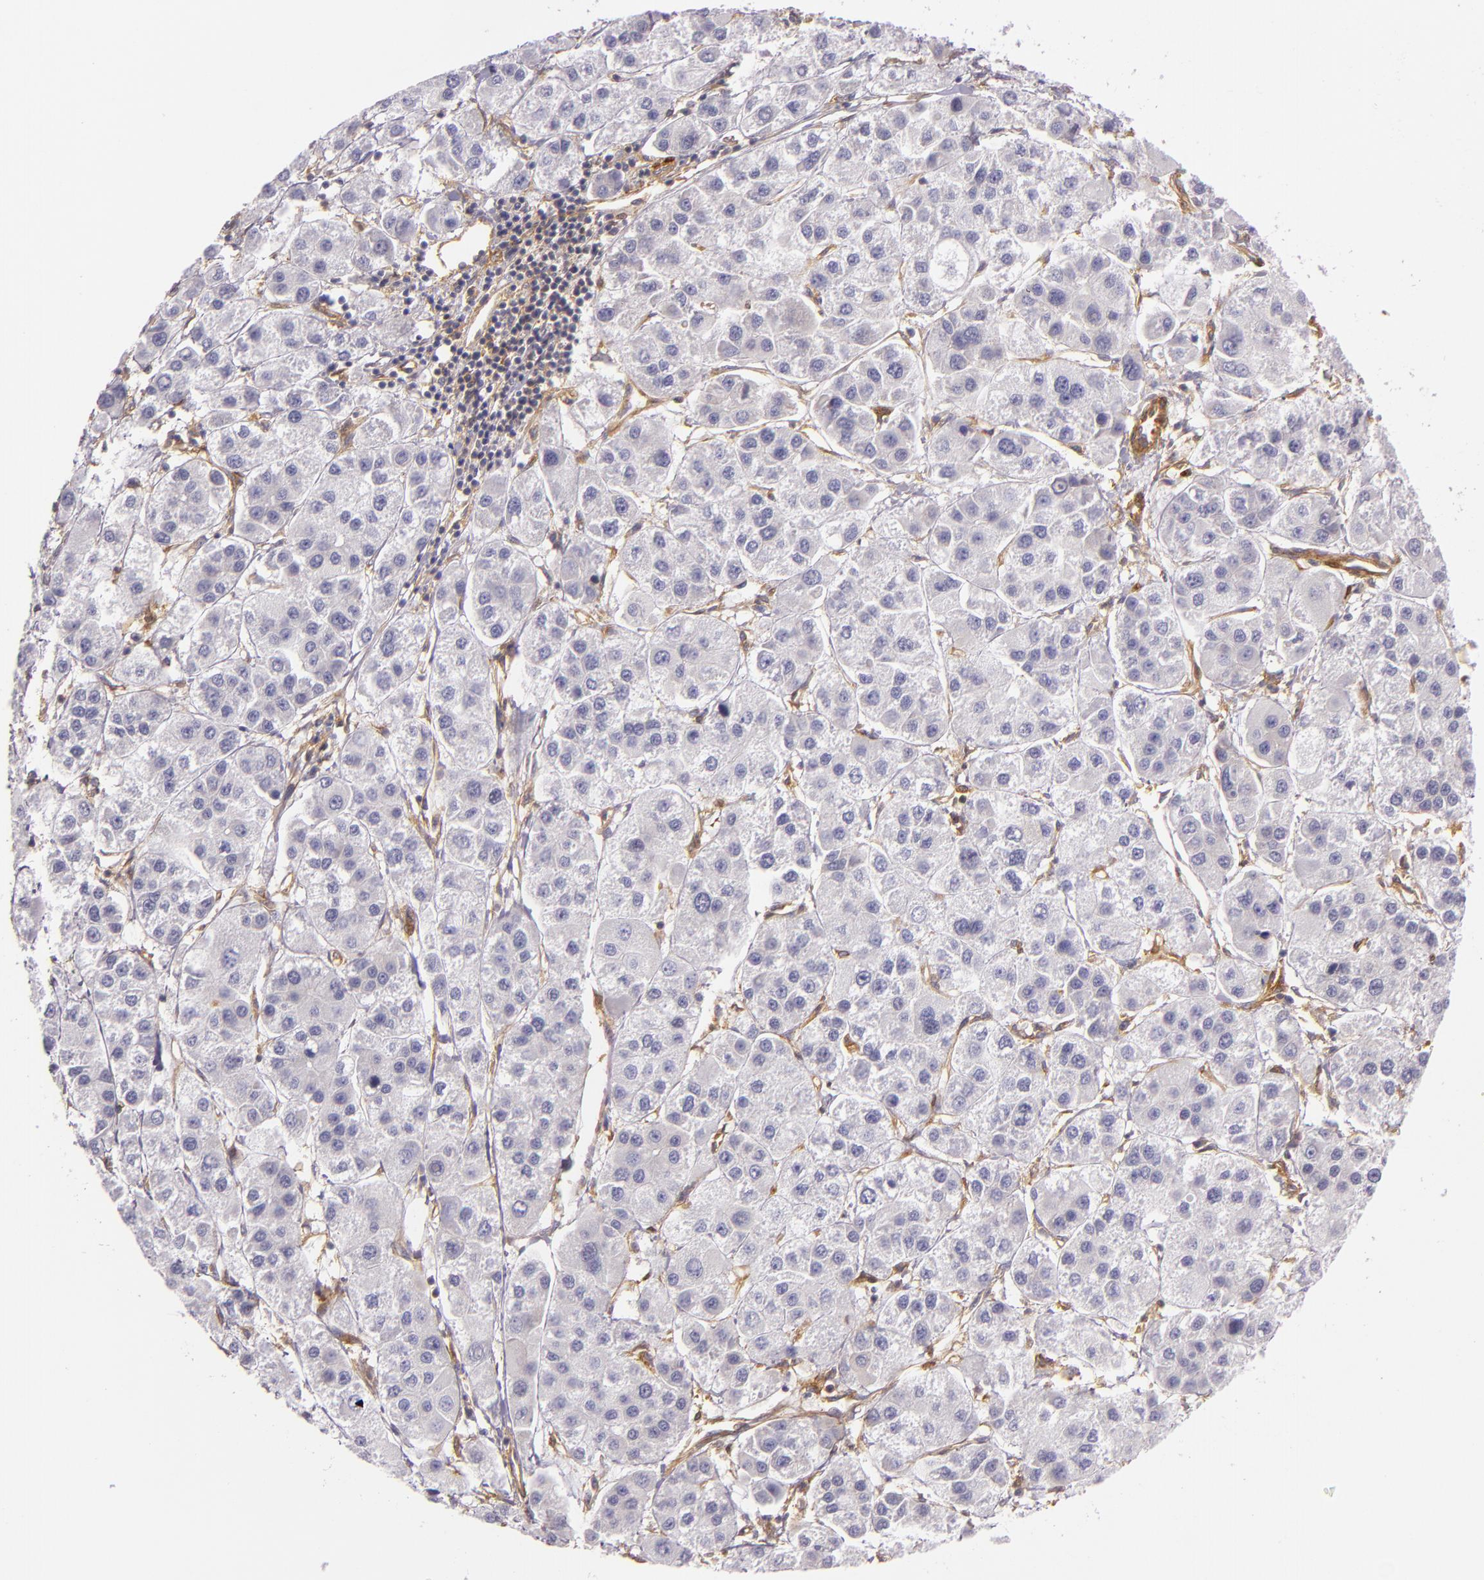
{"staining": {"intensity": "negative", "quantity": "none", "location": "none"}, "tissue": "liver cancer", "cell_type": "Tumor cells", "image_type": "cancer", "snomed": [{"axis": "morphology", "description": "Carcinoma, Hepatocellular, NOS"}, {"axis": "topography", "description": "Liver"}], "caption": "Immunohistochemistry micrograph of hepatocellular carcinoma (liver) stained for a protein (brown), which displays no staining in tumor cells.", "gene": "TLN1", "patient": {"sex": "female", "age": 85}}